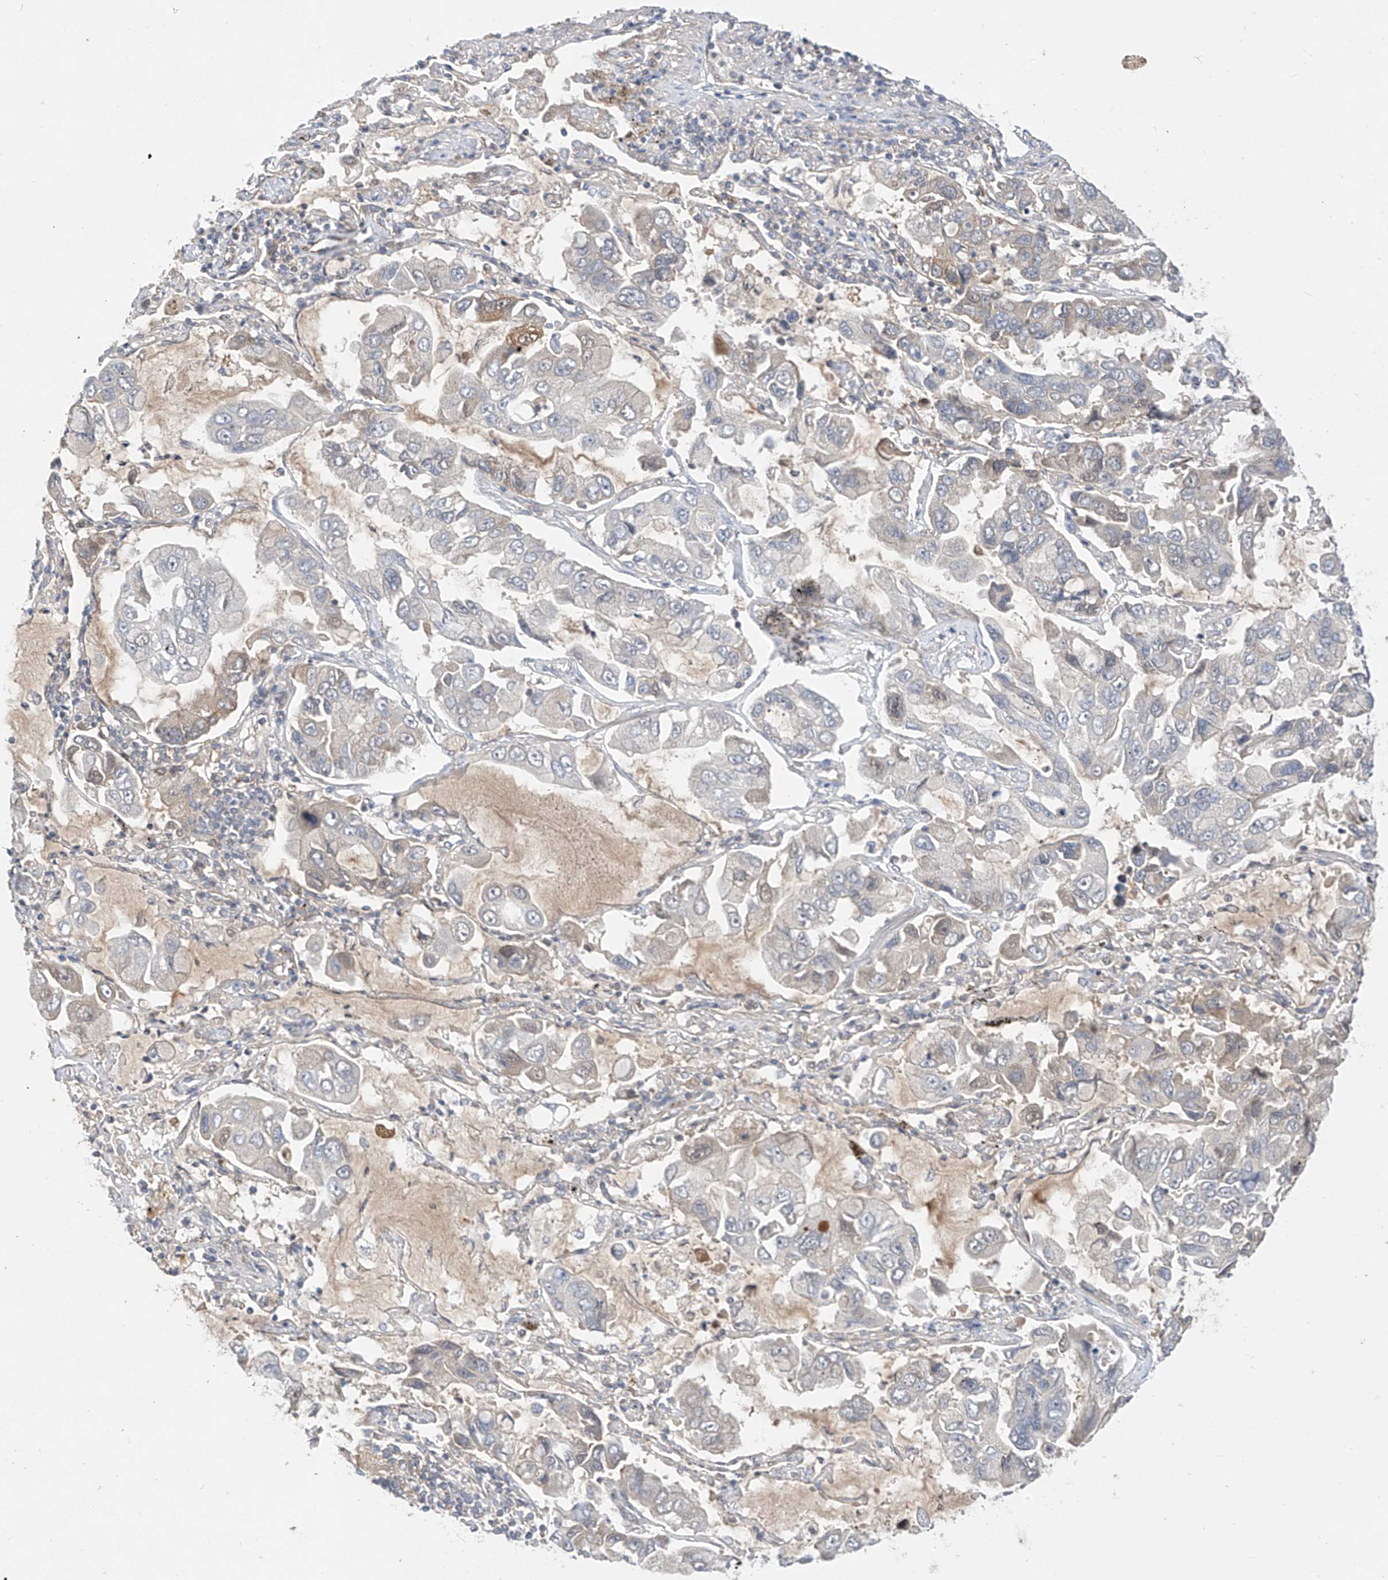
{"staining": {"intensity": "moderate", "quantity": "<25%", "location": "cytoplasmic/membranous"}, "tissue": "lung cancer", "cell_type": "Tumor cells", "image_type": "cancer", "snomed": [{"axis": "morphology", "description": "Adenocarcinoma, NOS"}, {"axis": "topography", "description": "Lung"}], "caption": "Immunohistochemistry (IHC) photomicrograph of adenocarcinoma (lung) stained for a protein (brown), which reveals low levels of moderate cytoplasmic/membranous positivity in about <25% of tumor cells.", "gene": "MRTFA", "patient": {"sex": "male", "age": 64}}